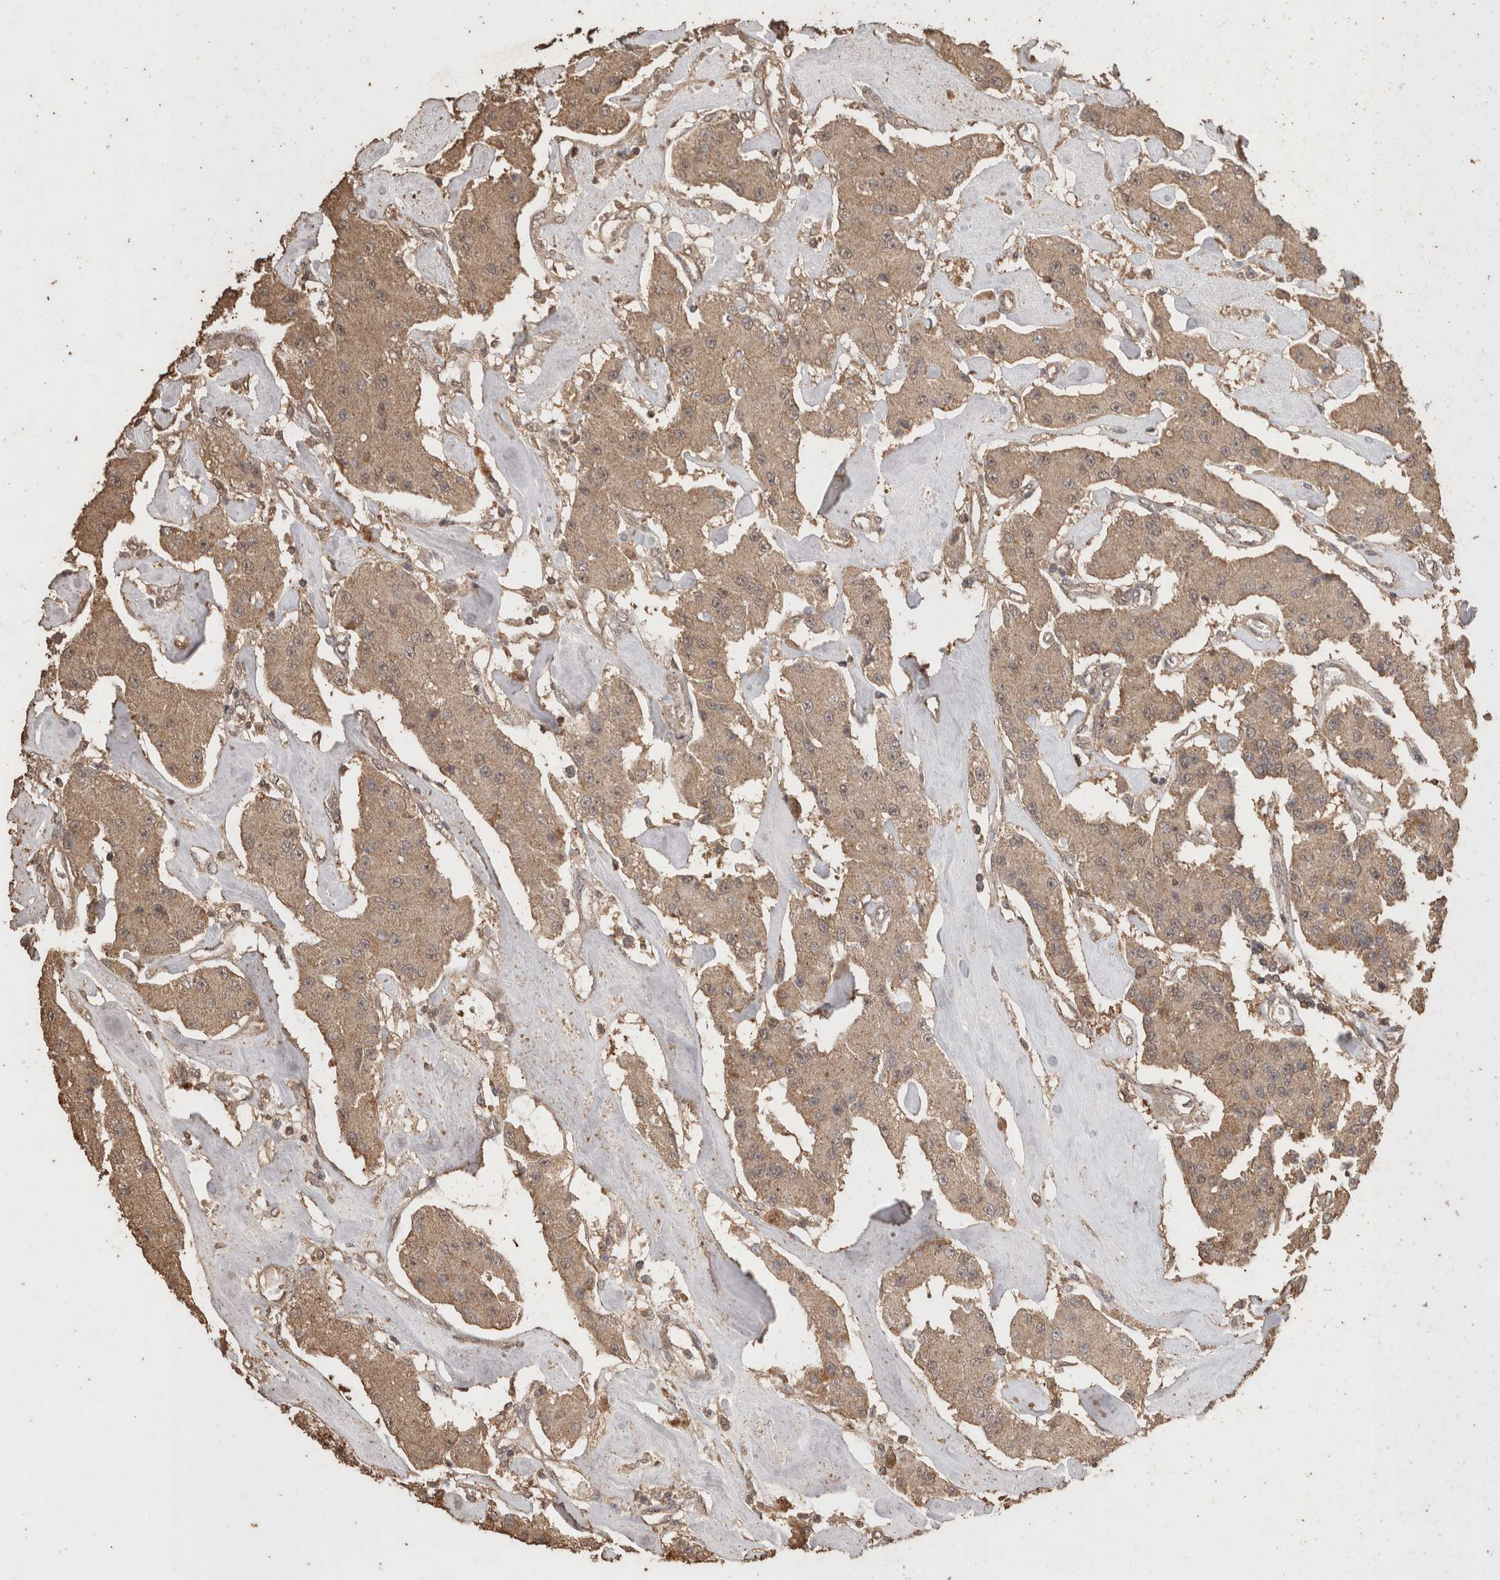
{"staining": {"intensity": "weak", "quantity": ">75%", "location": "cytoplasmic/membranous"}, "tissue": "carcinoid", "cell_type": "Tumor cells", "image_type": "cancer", "snomed": [{"axis": "morphology", "description": "Carcinoid, malignant, NOS"}, {"axis": "topography", "description": "Pancreas"}], "caption": "This micrograph displays carcinoid (malignant) stained with IHC to label a protein in brown. The cytoplasmic/membranous of tumor cells show weak positivity for the protein. Nuclei are counter-stained blue.", "gene": "CX3CL1", "patient": {"sex": "male", "age": 41}}